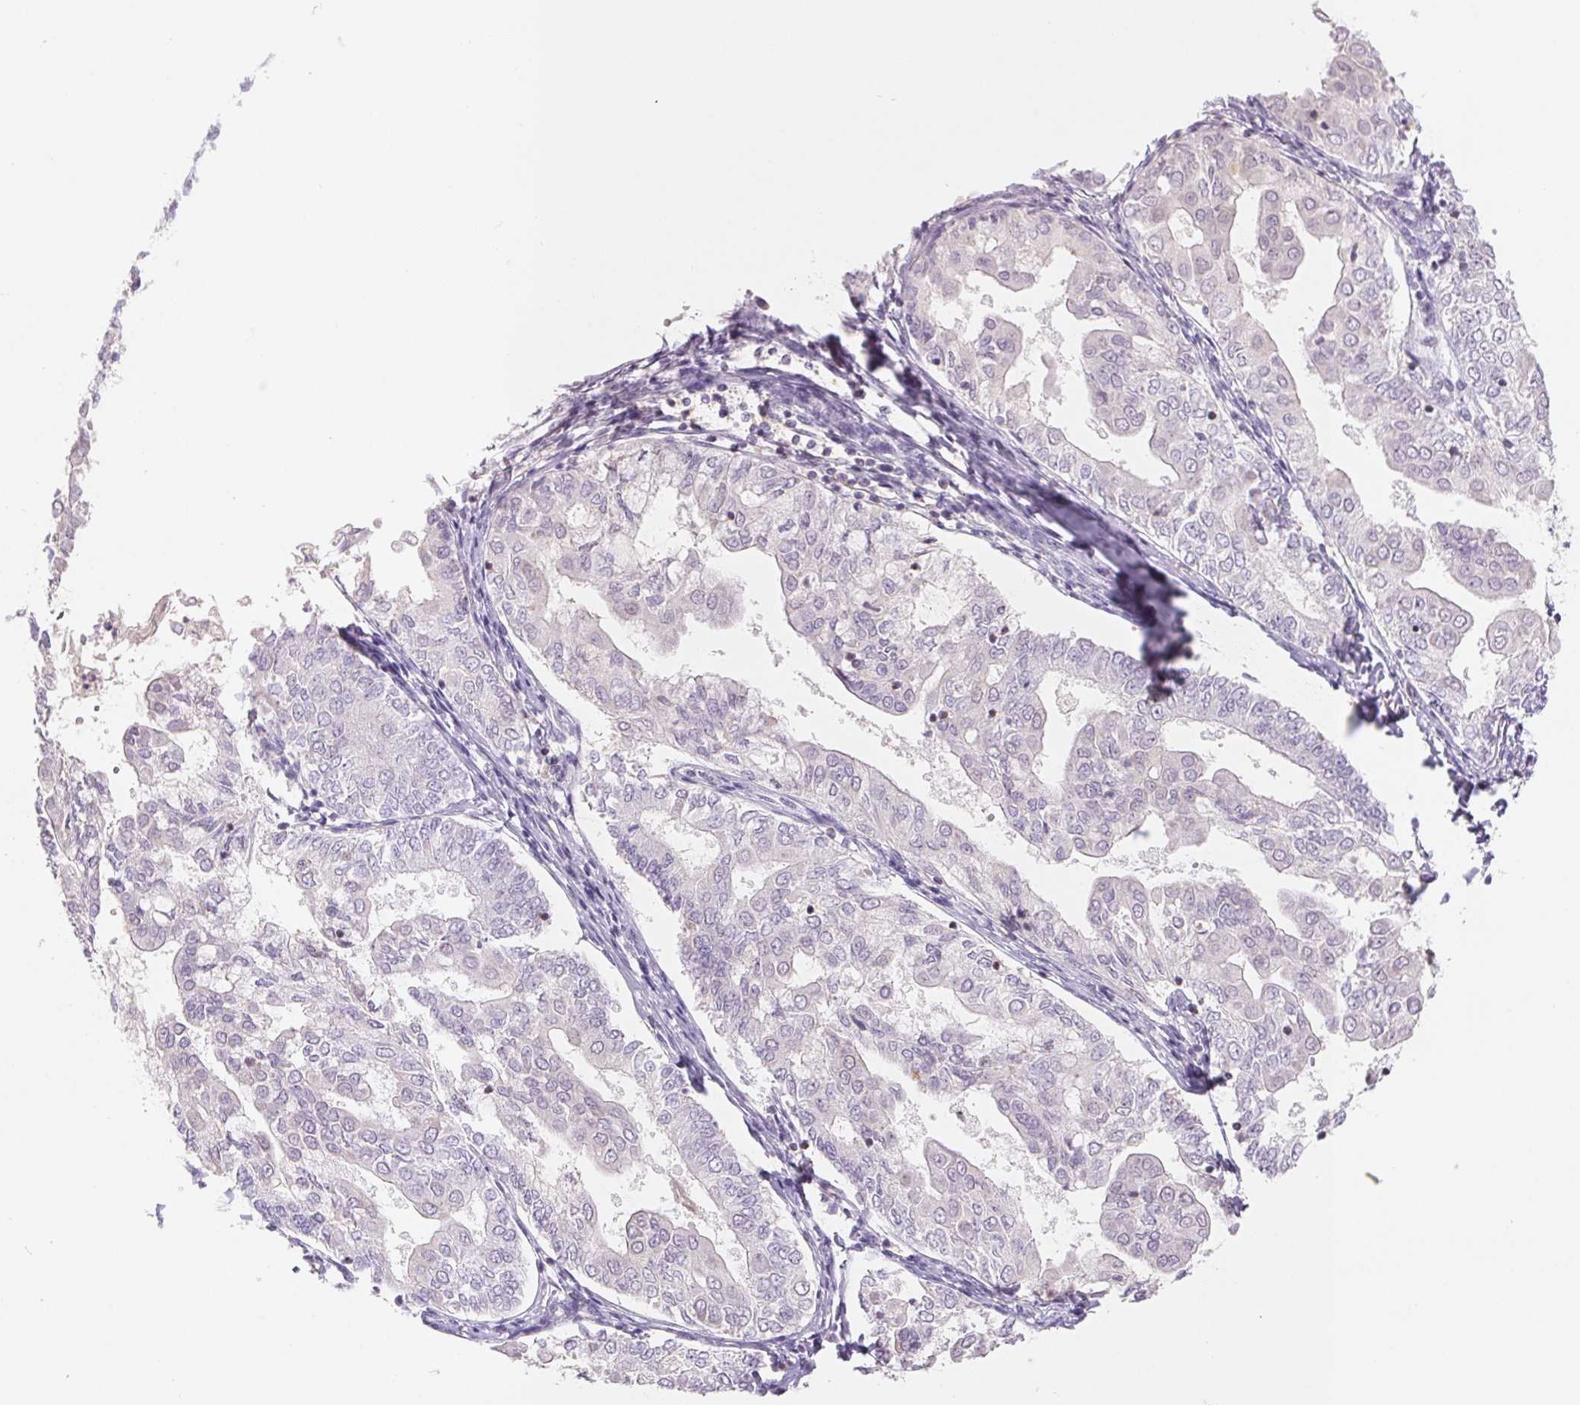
{"staining": {"intensity": "negative", "quantity": "none", "location": "none"}, "tissue": "endometrial cancer", "cell_type": "Tumor cells", "image_type": "cancer", "snomed": [{"axis": "morphology", "description": "Adenocarcinoma, NOS"}, {"axis": "topography", "description": "Endometrium"}], "caption": "The photomicrograph shows no staining of tumor cells in endometrial cancer. Nuclei are stained in blue.", "gene": "KIF26A", "patient": {"sex": "female", "age": 68}}